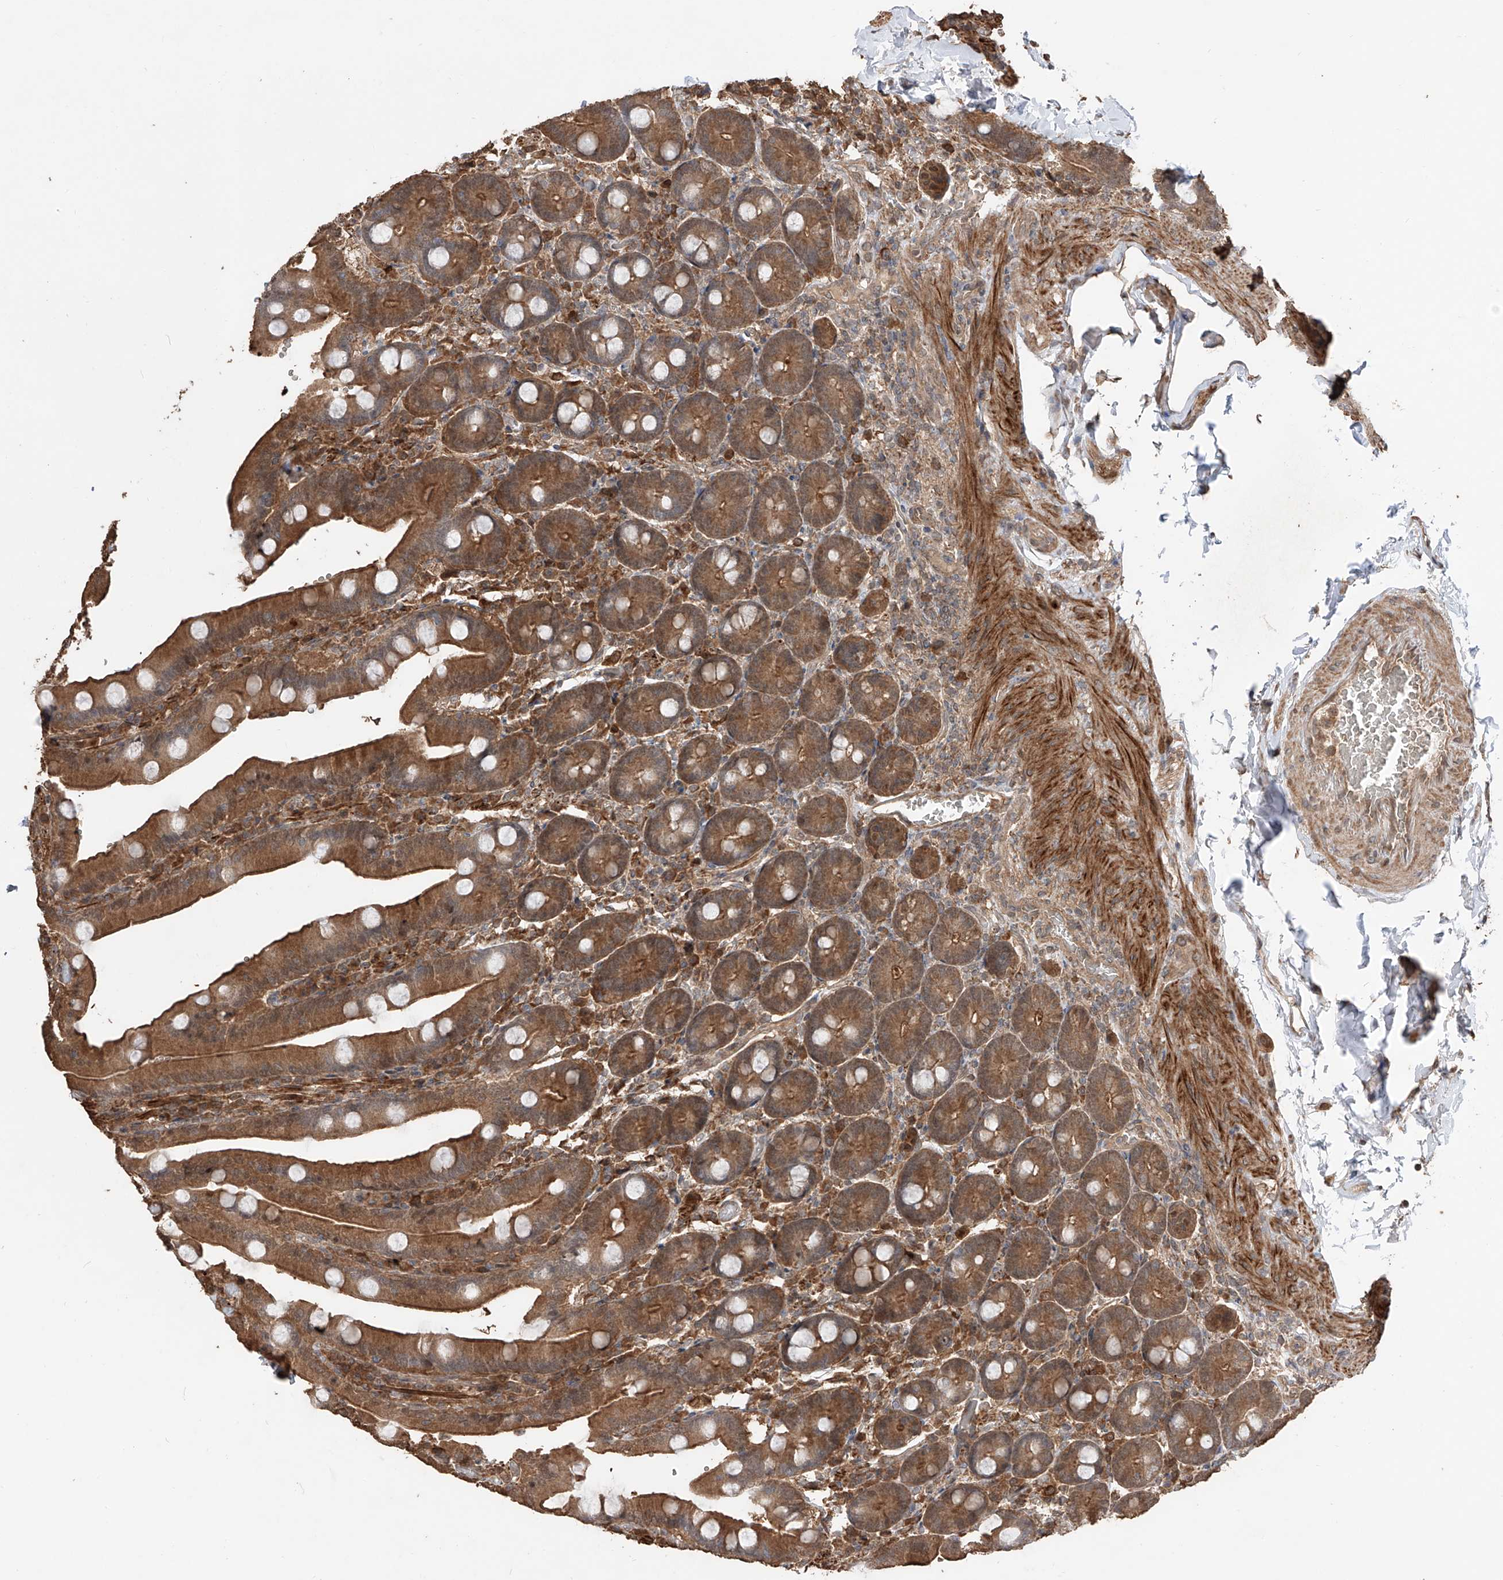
{"staining": {"intensity": "moderate", "quantity": ">75%", "location": "cytoplasmic/membranous"}, "tissue": "duodenum", "cell_type": "Glandular cells", "image_type": "normal", "snomed": [{"axis": "morphology", "description": "Normal tissue, NOS"}, {"axis": "topography", "description": "Duodenum"}], "caption": "Immunohistochemistry photomicrograph of normal human duodenum stained for a protein (brown), which exhibits medium levels of moderate cytoplasmic/membranous positivity in about >75% of glandular cells.", "gene": "FAM135A", "patient": {"sex": "female", "age": 62}}